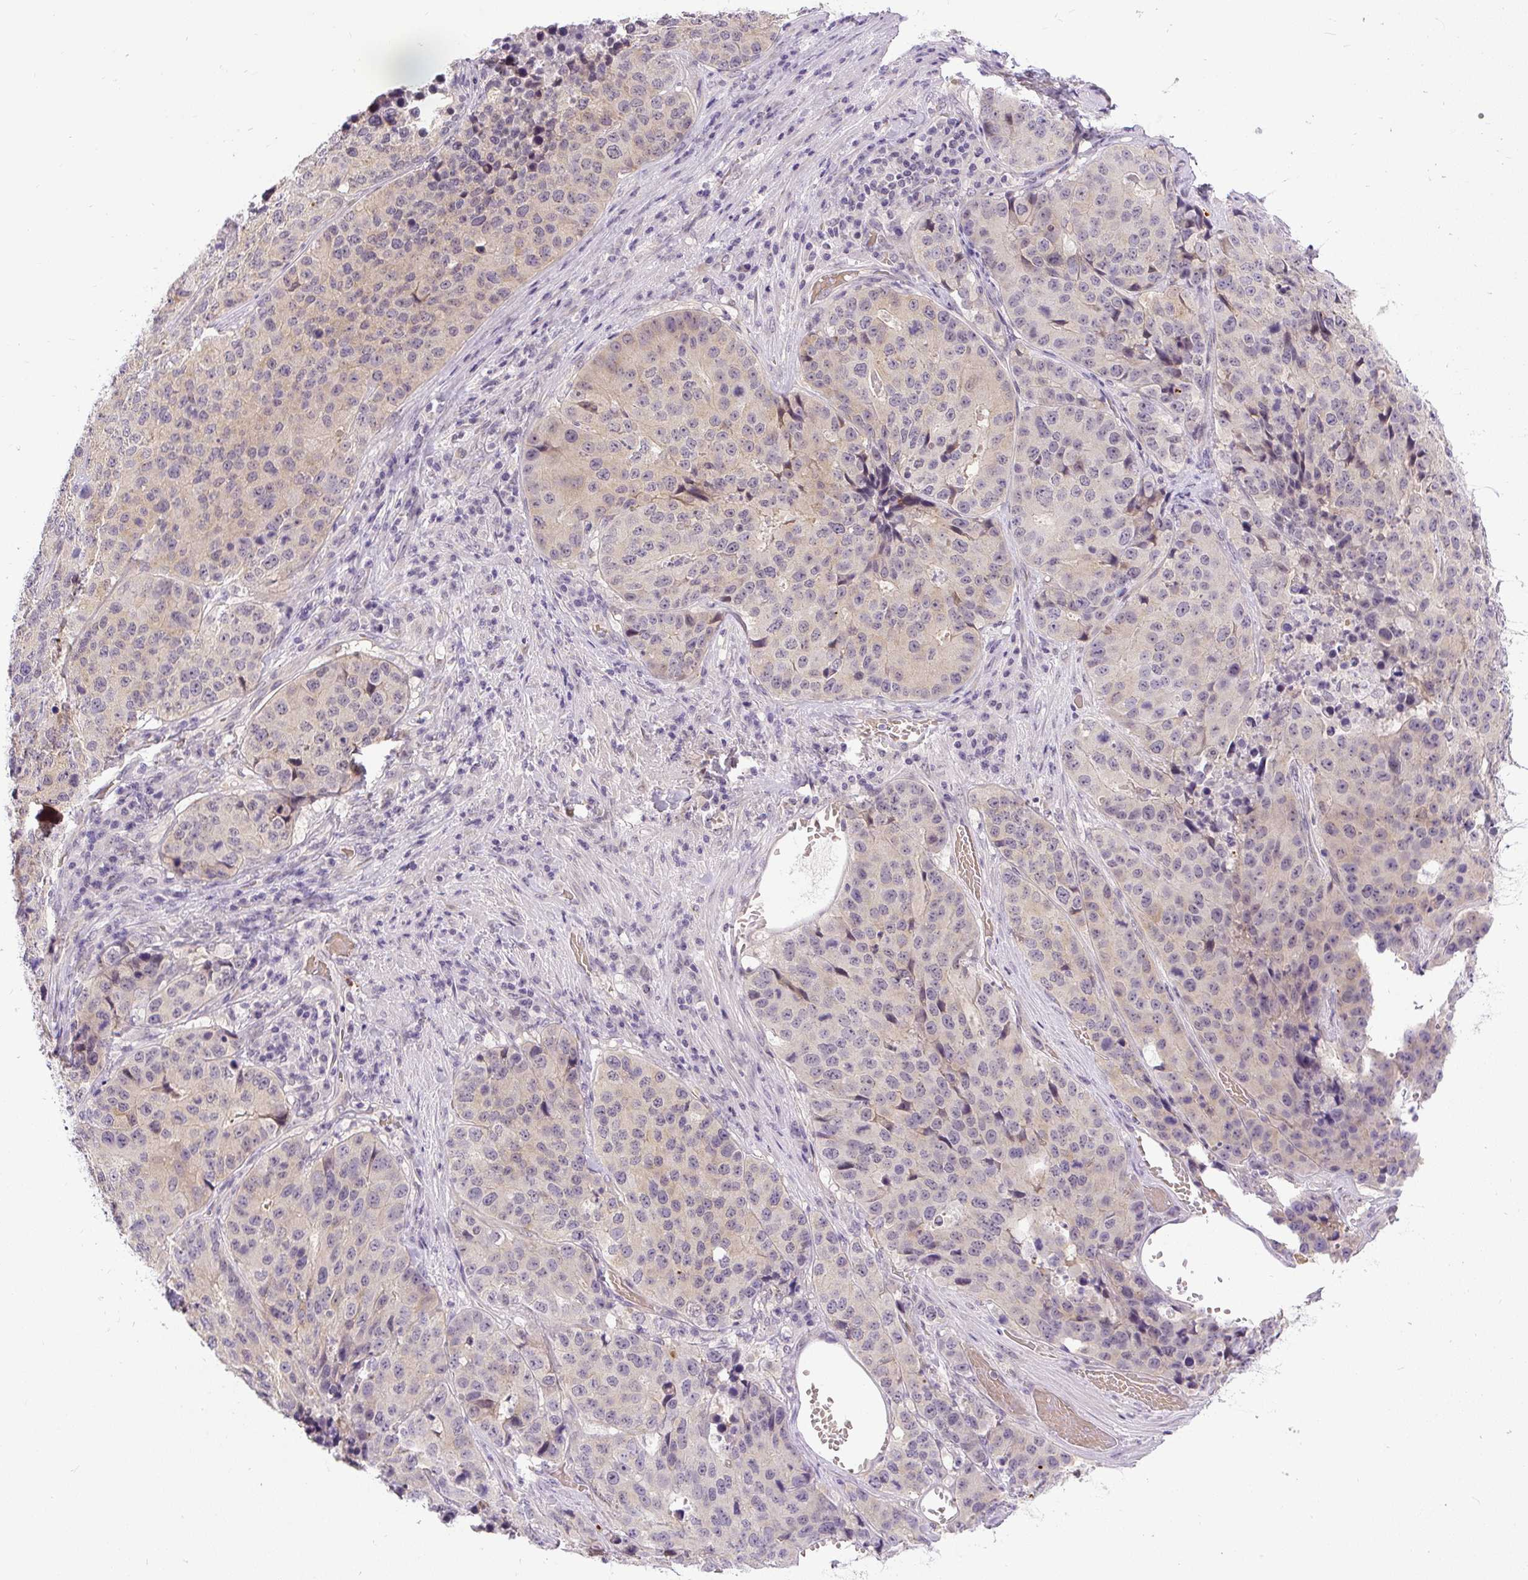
{"staining": {"intensity": "weak", "quantity": "25%-75%", "location": "cytoplasmic/membranous,nuclear"}, "tissue": "stomach cancer", "cell_type": "Tumor cells", "image_type": "cancer", "snomed": [{"axis": "morphology", "description": "Adenocarcinoma, NOS"}, {"axis": "topography", "description": "Stomach"}], "caption": "Immunohistochemical staining of adenocarcinoma (stomach) demonstrates low levels of weak cytoplasmic/membranous and nuclear positivity in about 25%-75% of tumor cells.", "gene": "FAM117B", "patient": {"sex": "male", "age": 71}}